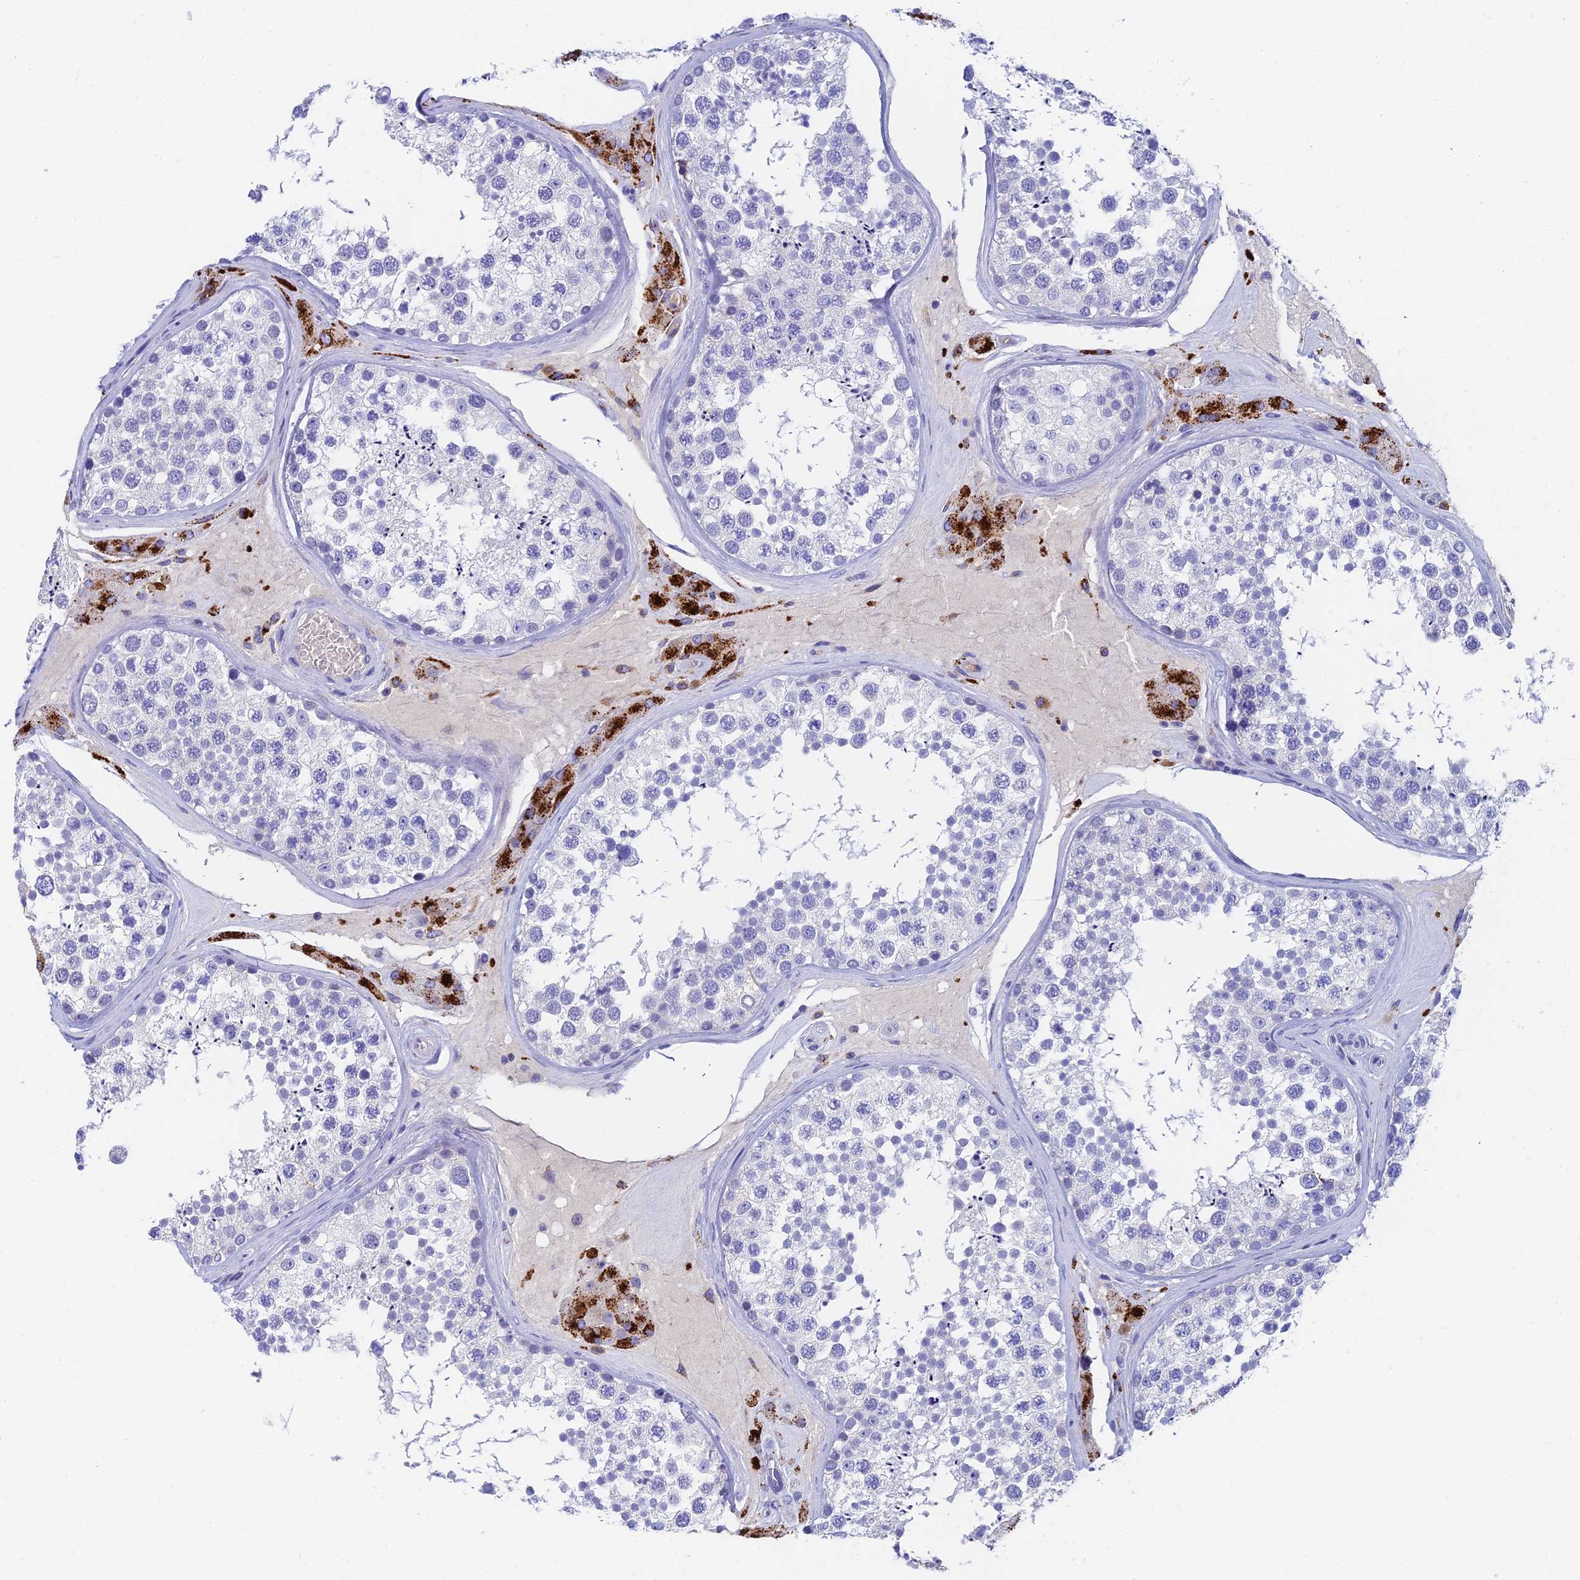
{"staining": {"intensity": "negative", "quantity": "none", "location": "none"}, "tissue": "testis", "cell_type": "Cells in seminiferous ducts", "image_type": "normal", "snomed": [{"axis": "morphology", "description": "Normal tissue, NOS"}, {"axis": "topography", "description": "Testis"}], "caption": "A micrograph of human testis is negative for staining in cells in seminiferous ducts. (IHC, brightfield microscopy, high magnification).", "gene": "ADAMTS13", "patient": {"sex": "male", "age": 46}}